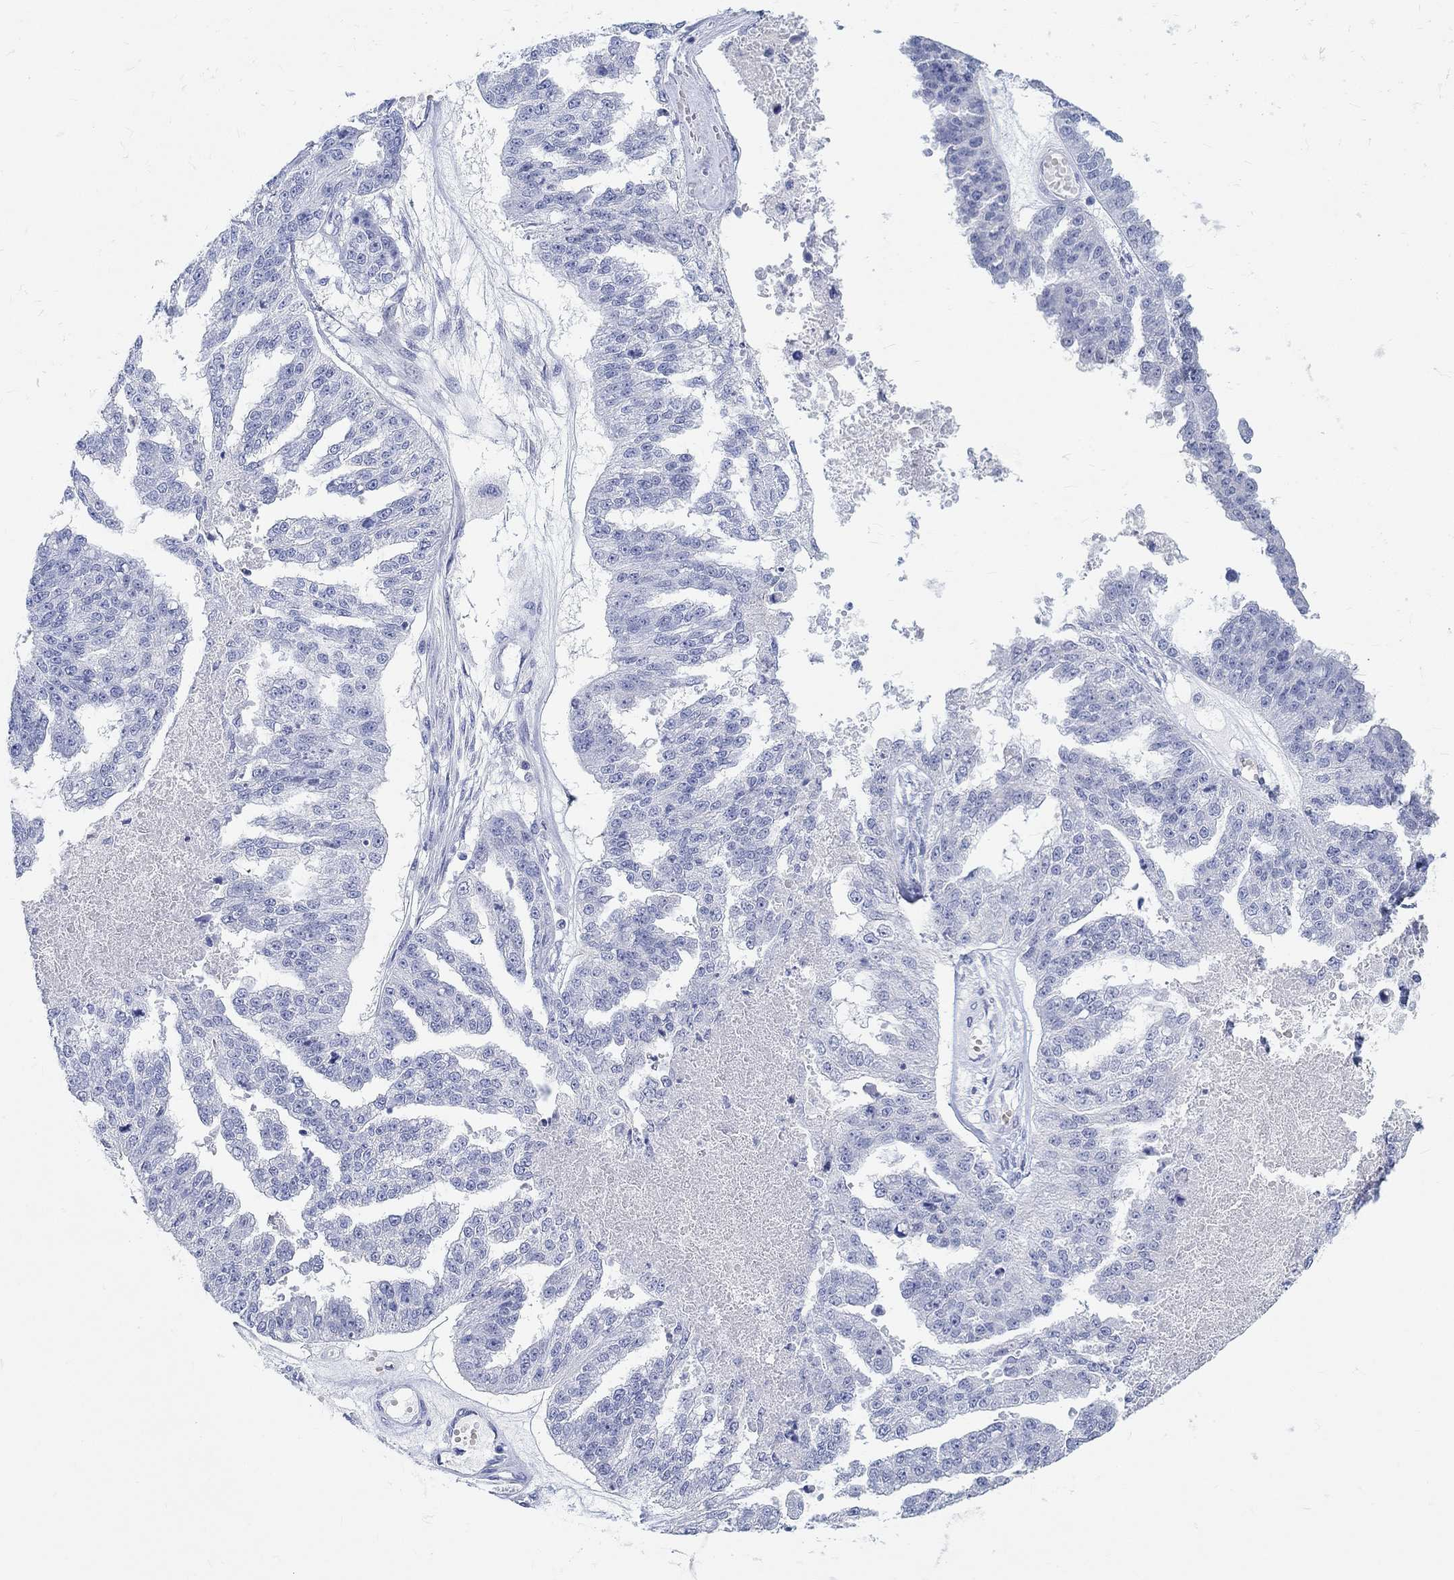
{"staining": {"intensity": "negative", "quantity": "none", "location": "none"}, "tissue": "ovarian cancer", "cell_type": "Tumor cells", "image_type": "cancer", "snomed": [{"axis": "morphology", "description": "Cystadenocarcinoma, serous, NOS"}, {"axis": "topography", "description": "Ovary"}], "caption": "The image displays no staining of tumor cells in ovarian cancer (serous cystadenocarcinoma). (Immunohistochemistry (ihc), brightfield microscopy, high magnification).", "gene": "GRIA3", "patient": {"sex": "female", "age": 58}}